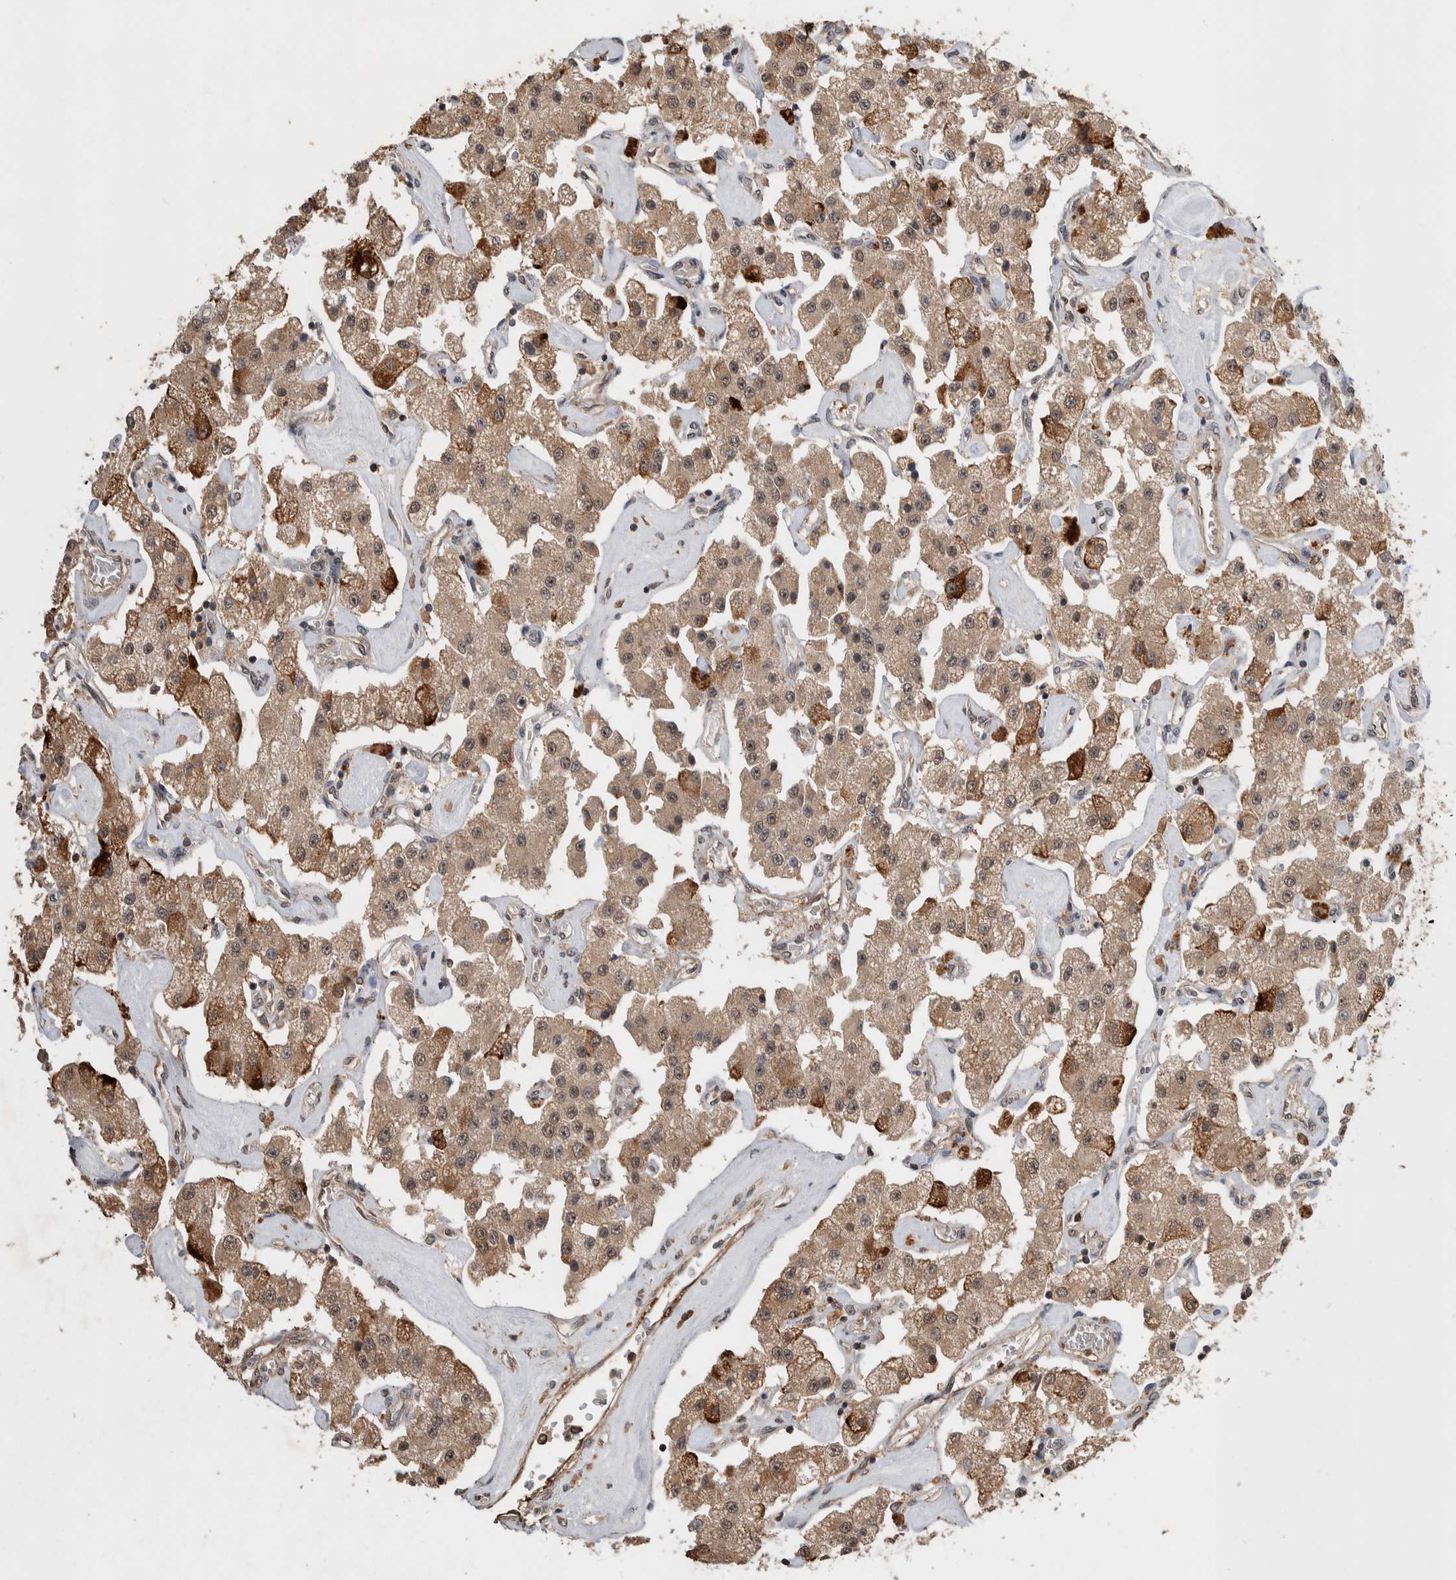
{"staining": {"intensity": "weak", "quantity": ">75%", "location": "cytoplasmic/membranous,nuclear"}, "tissue": "carcinoid", "cell_type": "Tumor cells", "image_type": "cancer", "snomed": [{"axis": "morphology", "description": "Carcinoid, malignant, NOS"}, {"axis": "topography", "description": "Pancreas"}], "caption": "Carcinoid tissue demonstrates weak cytoplasmic/membranous and nuclear expression in about >75% of tumor cells, visualized by immunohistochemistry. (IHC, brightfield microscopy, high magnification).", "gene": "DVL2", "patient": {"sex": "male", "age": 41}}